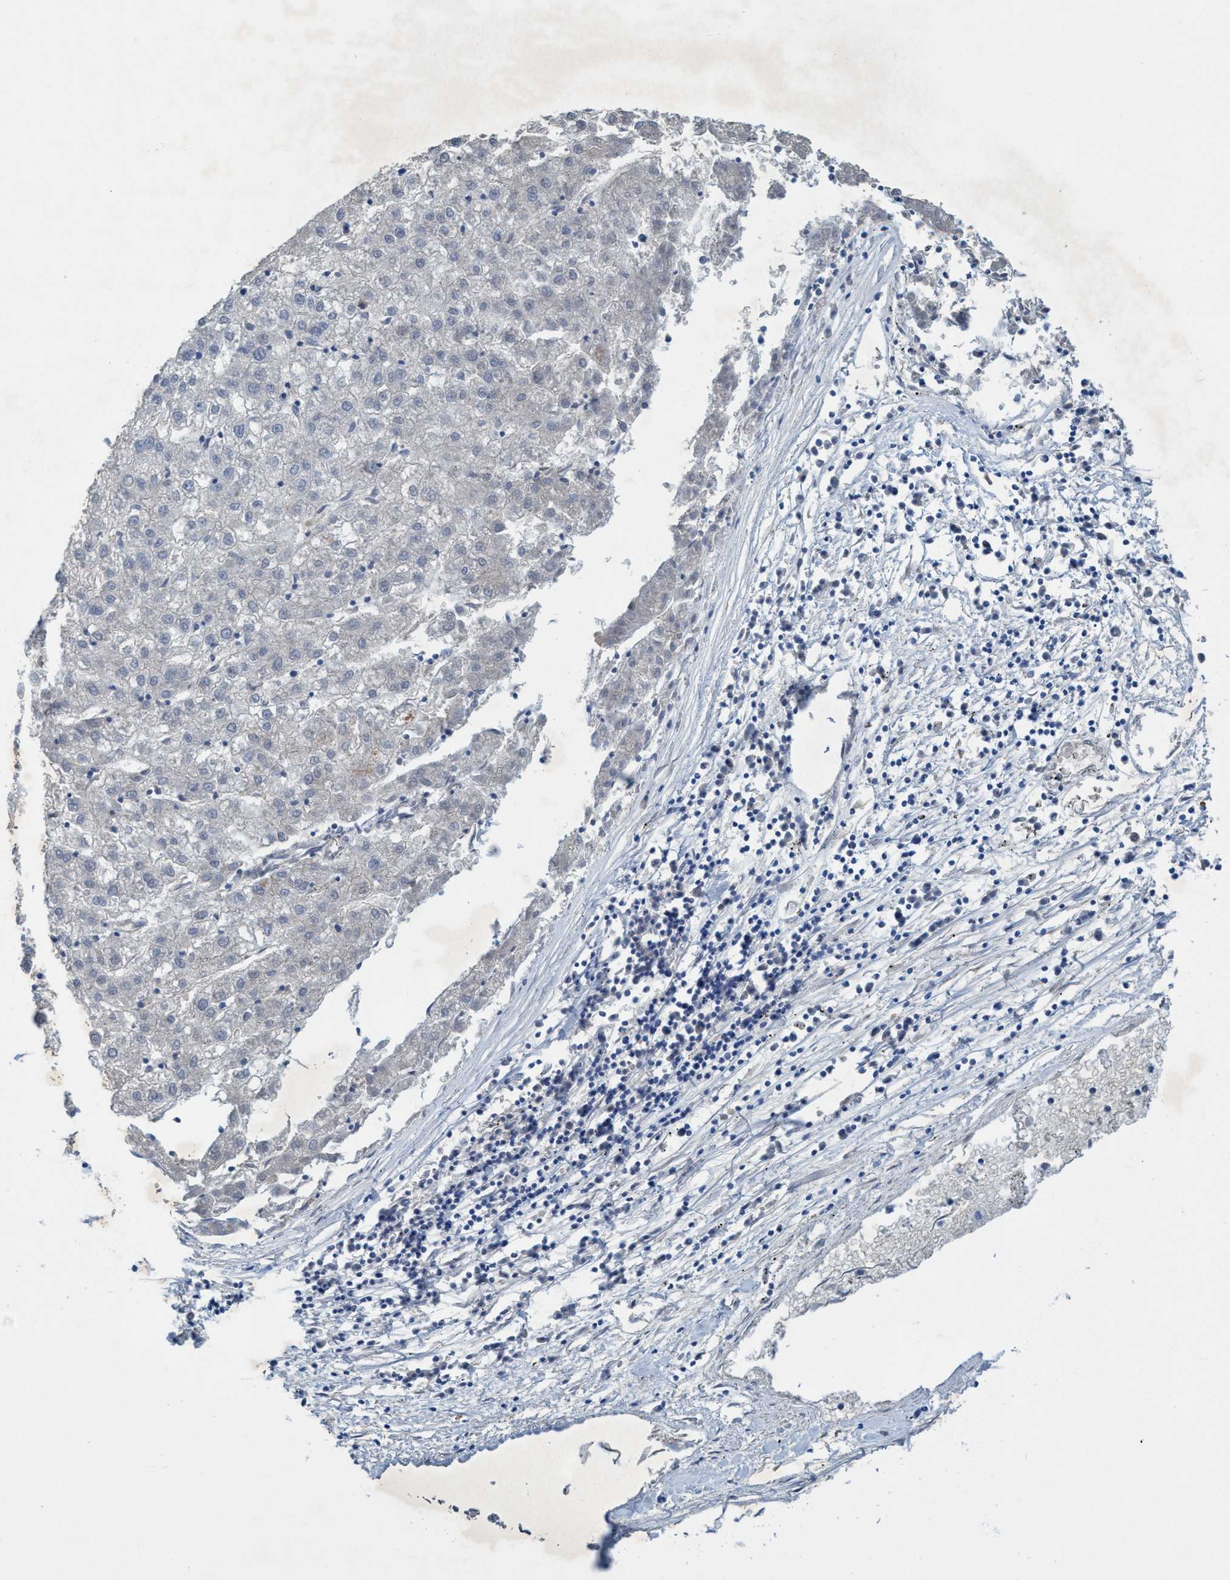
{"staining": {"intensity": "negative", "quantity": "none", "location": "none"}, "tissue": "liver cancer", "cell_type": "Tumor cells", "image_type": "cancer", "snomed": [{"axis": "morphology", "description": "Carcinoma, Hepatocellular, NOS"}, {"axis": "topography", "description": "Liver"}], "caption": "High power microscopy micrograph of an immunohistochemistry photomicrograph of liver cancer, revealing no significant positivity in tumor cells. Brightfield microscopy of immunohistochemistry (IHC) stained with DAB (brown) and hematoxylin (blue), captured at high magnification.", "gene": "GULP1", "patient": {"sex": "male", "age": 72}}